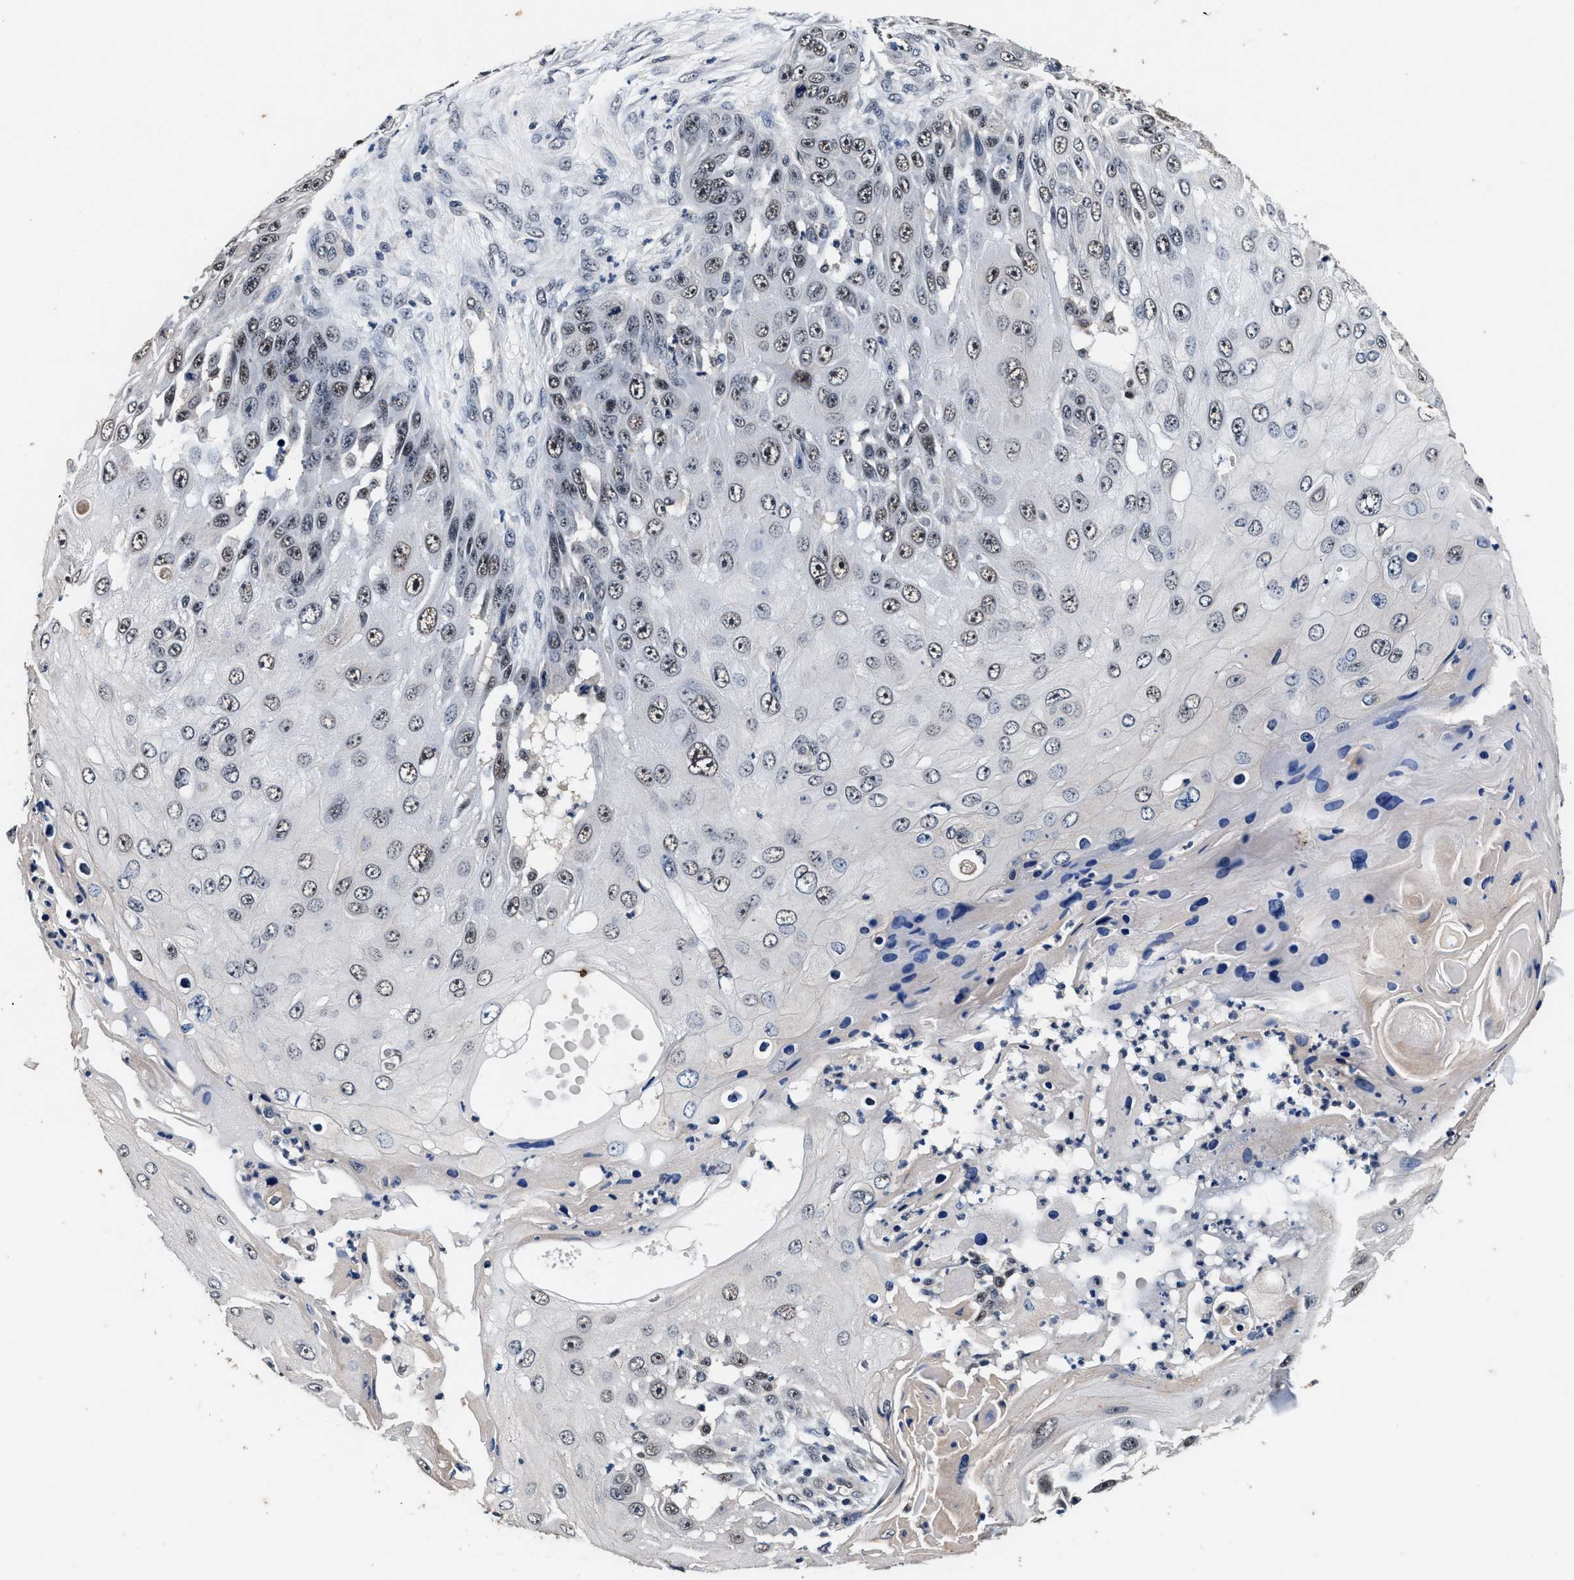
{"staining": {"intensity": "moderate", "quantity": "25%-75%", "location": "nuclear"}, "tissue": "skin cancer", "cell_type": "Tumor cells", "image_type": "cancer", "snomed": [{"axis": "morphology", "description": "Squamous cell carcinoma, NOS"}, {"axis": "topography", "description": "Skin"}], "caption": "Tumor cells display medium levels of moderate nuclear positivity in approximately 25%-75% of cells in skin cancer (squamous cell carcinoma).", "gene": "USP16", "patient": {"sex": "female", "age": 44}}